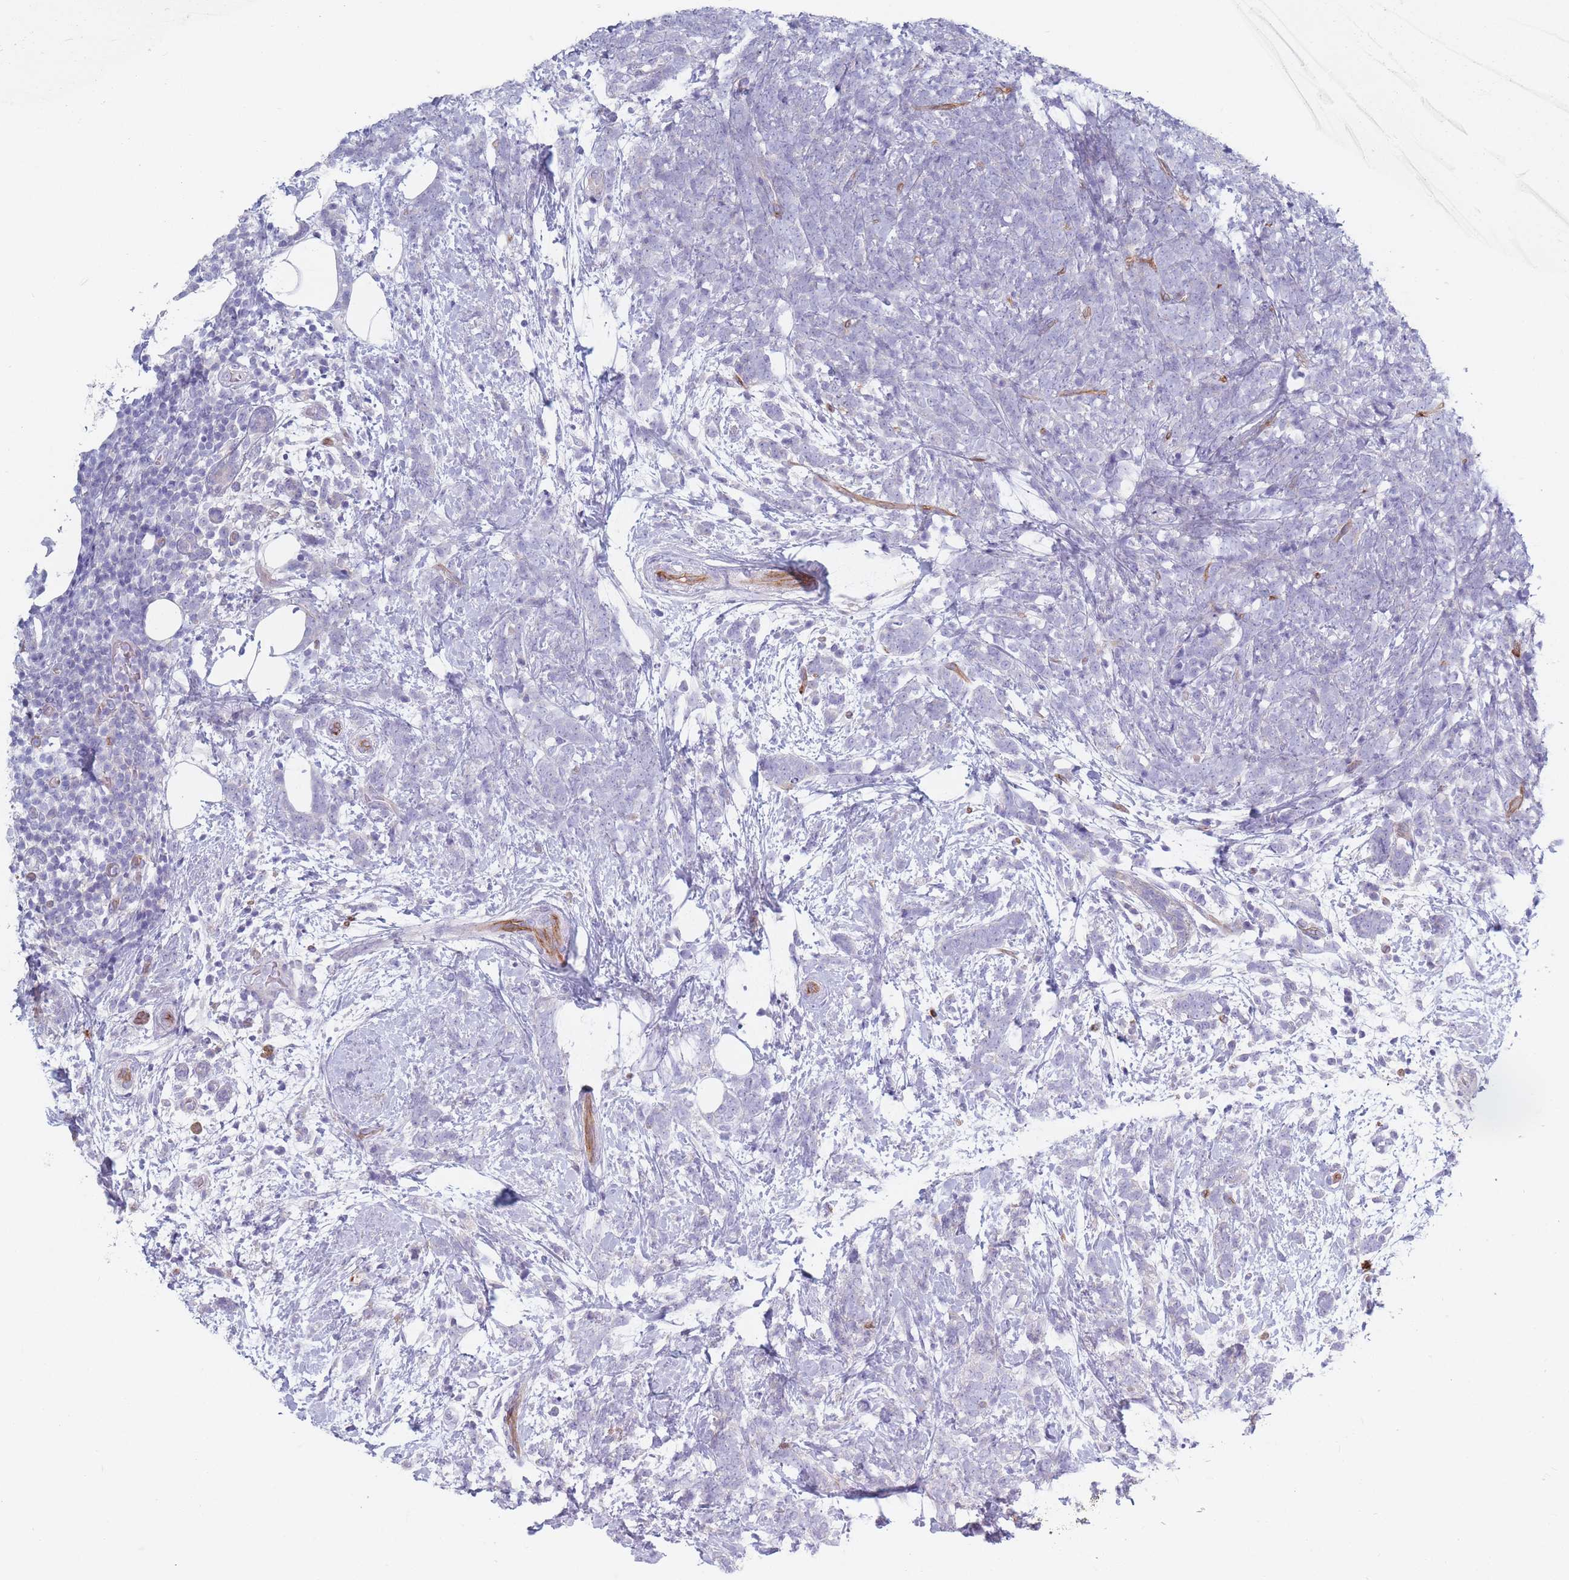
{"staining": {"intensity": "negative", "quantity": "none", "location": "none"}, "tissue": "breast cancer", "cell_type": "Tumor cells", "image_type": "cancer", "snomed": [{"axis": "morphology", "description": "Lobular carcinoma"}, {"axis": "topography", "description": "Breast"}], "caption": "DAB immunohistochemical staining of human breast cancer (lobular carcinoma) demonstrates no significant expression in tumor cells.", "gene": "PLPP1", "patient": {"sex": "female", "age": 58}}